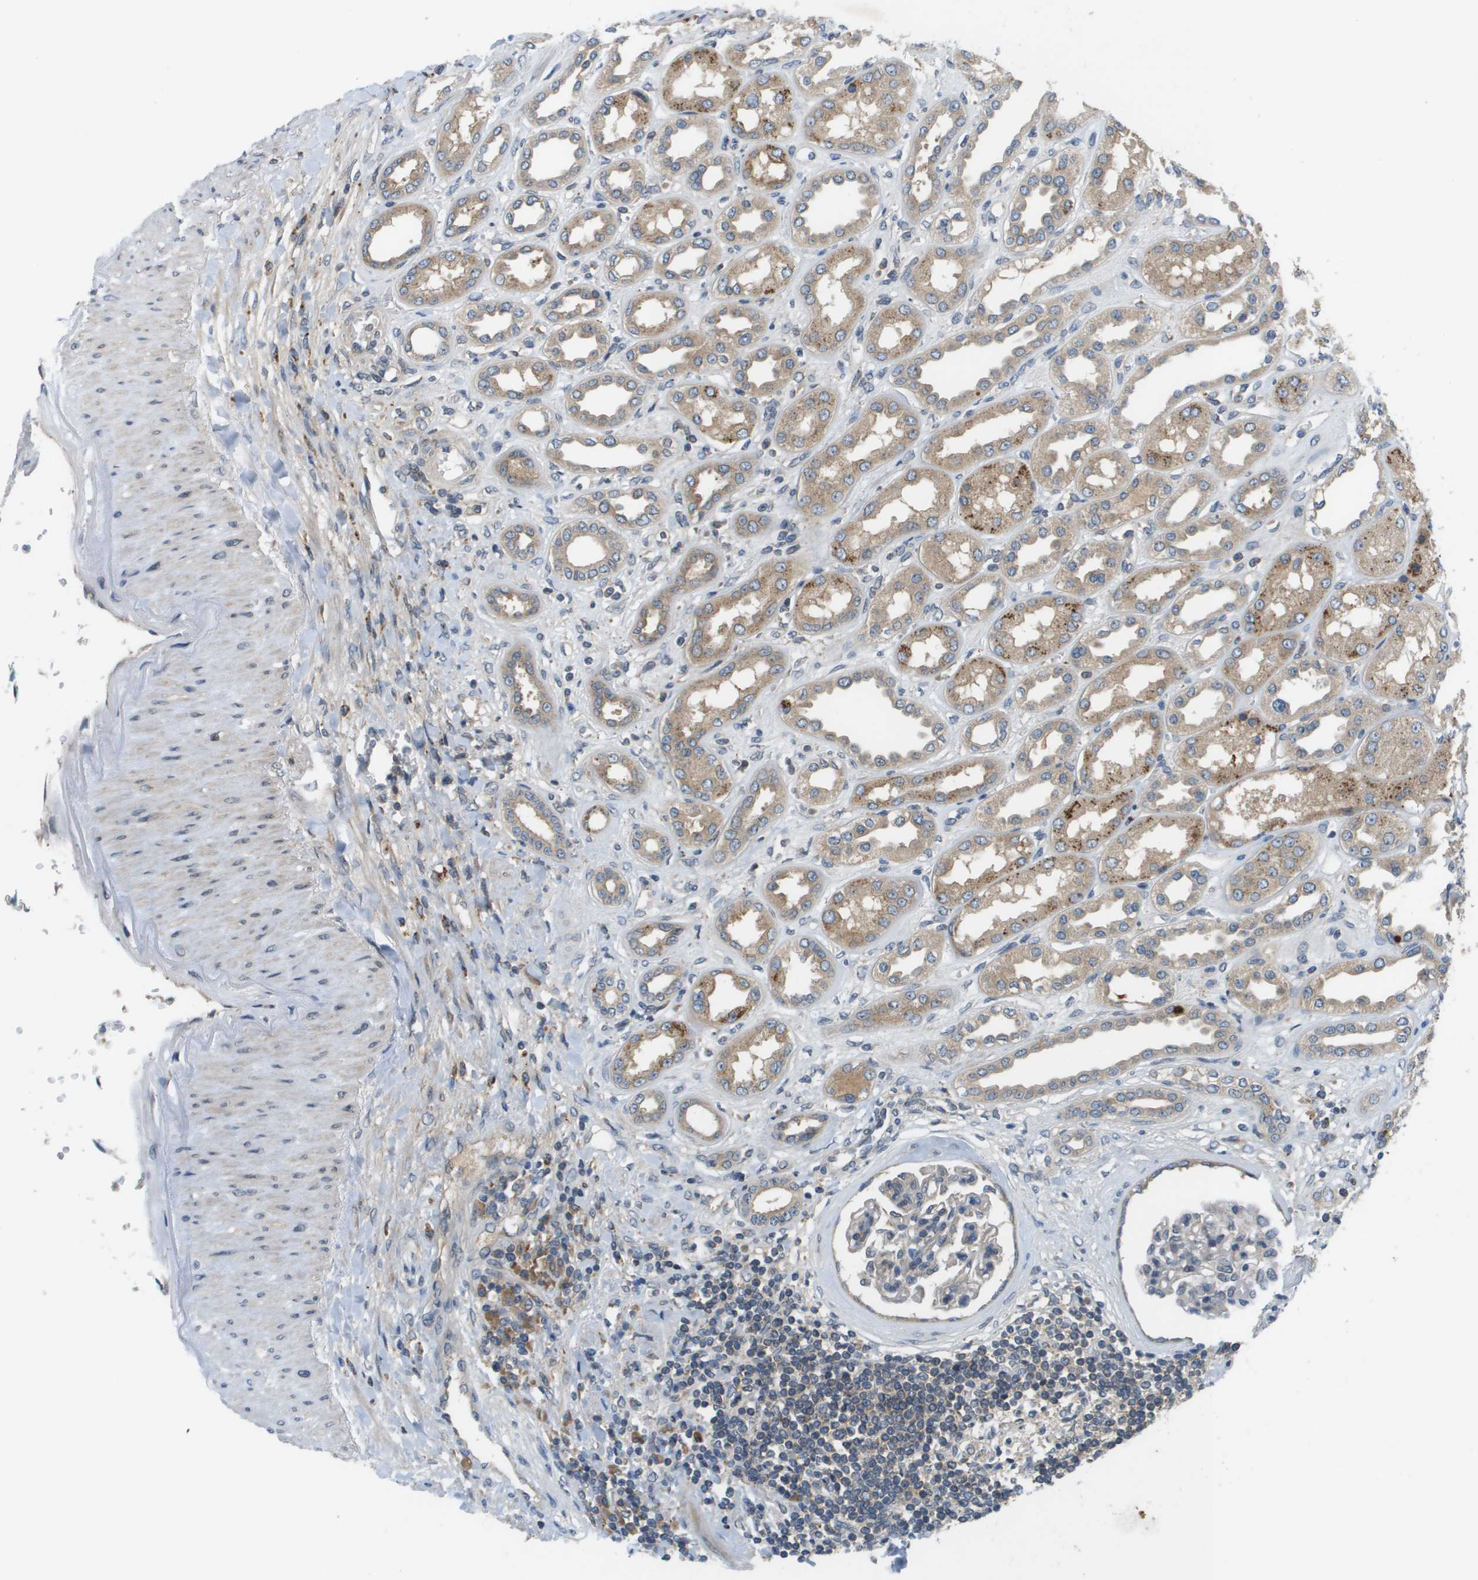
{"staining": {"intensity": "weak", "quantity": "<25%", "location": "cytoplasmic/membranous"}, "tissue": "kidney", "cell_type": "Cells in glomeruli", "image_type": "normal", "snomed": [{"axis": "morphology", "description": "Normal tissue, NOS"}, {"axis": "topography", "description": "Kidney"}], "caption": "Immunohistochemical staining of normal human kidney demonstrates no significant positivity in cells in glomeruli.", "gene": "SLC25A20", "patient": {"sex": "male", "age": 59}}